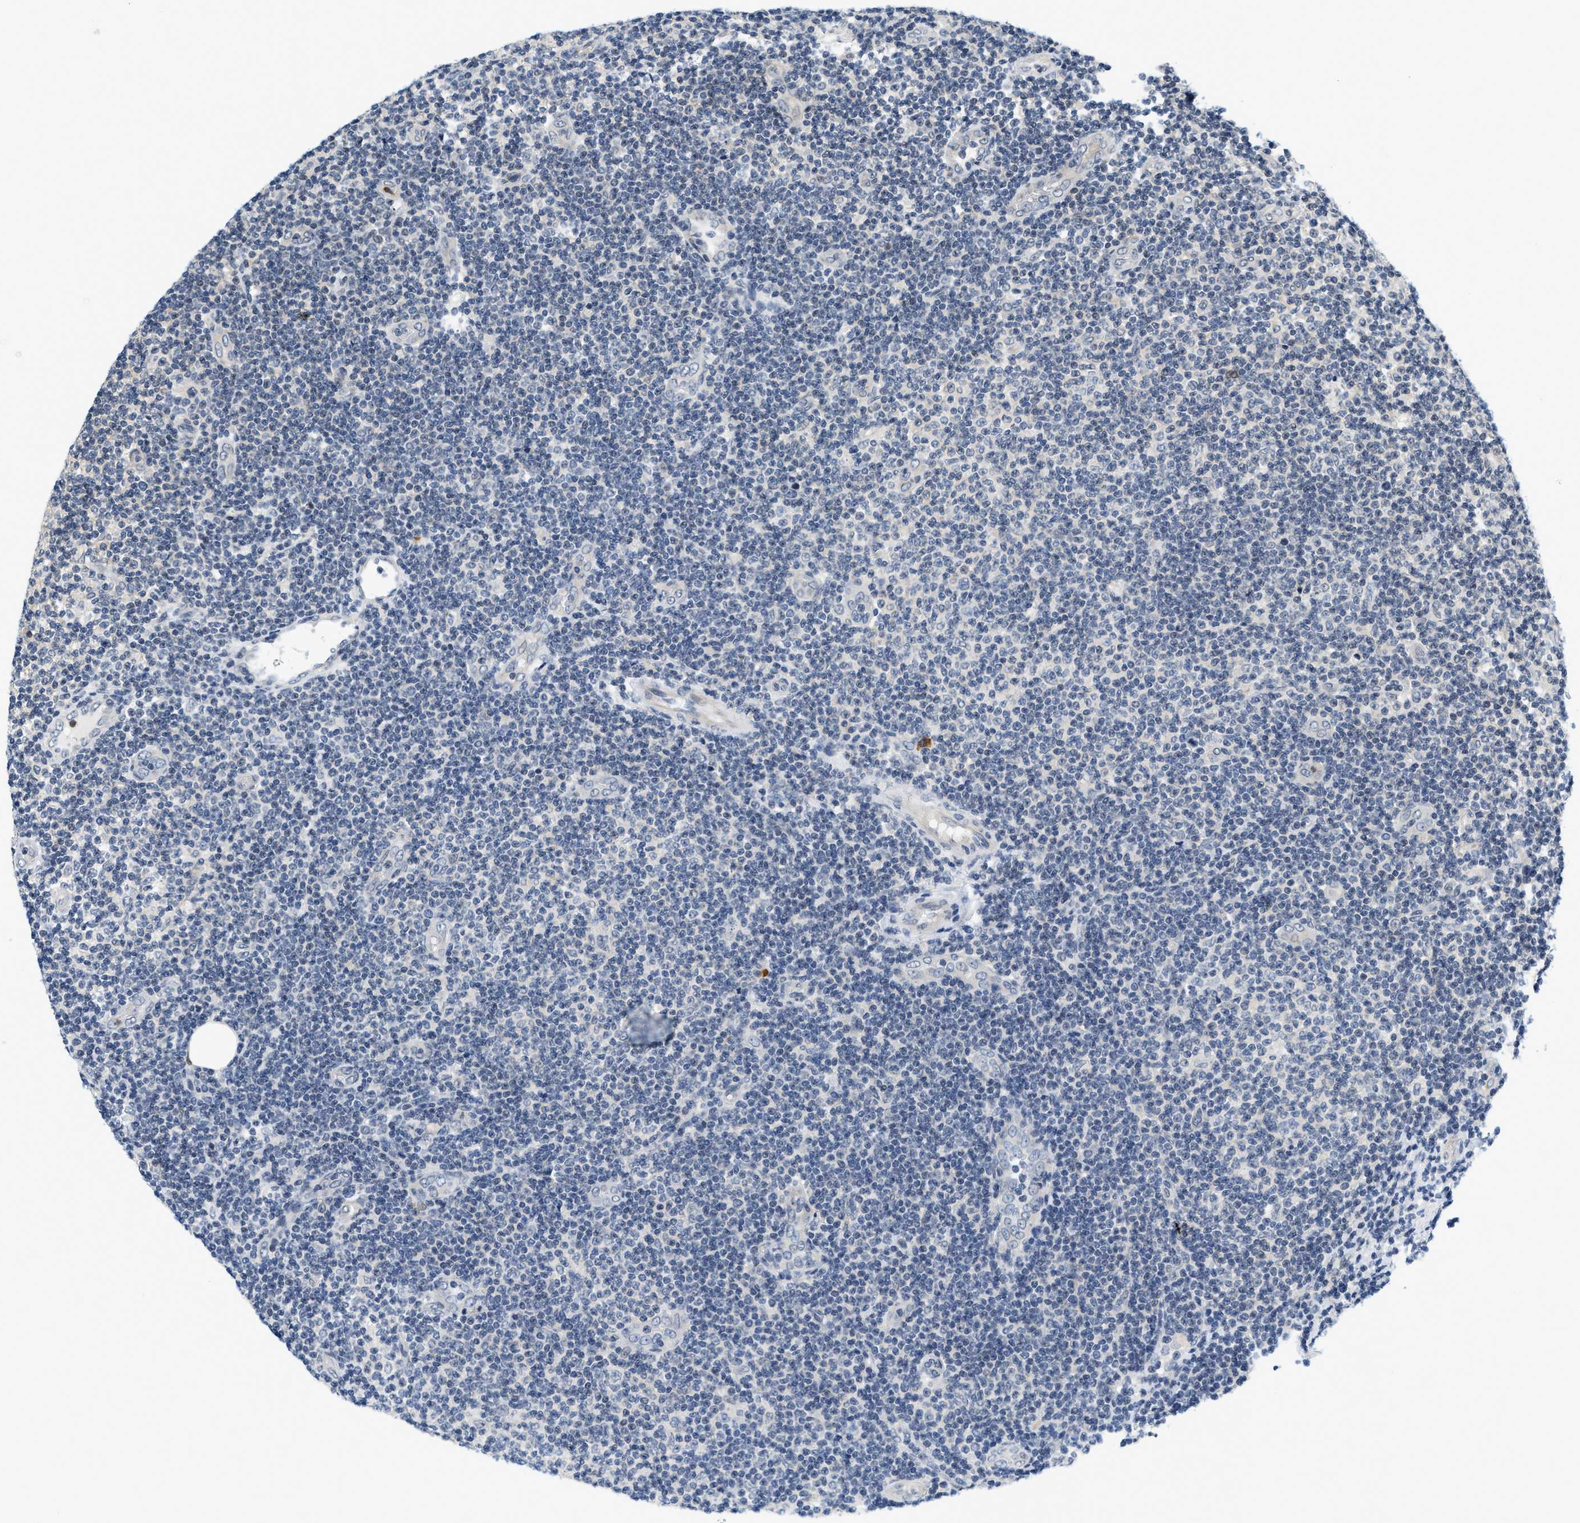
{"staining": {"intensity": "negative", "quantity": "none", "location": "none"}, "tissue": "lymphoma", "cell_type": "Tumor cells", "image_type": "cancer", "snomed": [{"axis": "morphology", "description": "Malignant lymphoma, non-Hodgkin's type, Low grade"}, {"axis": "topography", "description": "Lymph node"}], "caption": "High magnification brightfield microscopy of lymphoma stained with DAB (3,3'-diaminobenzidine) (brown) and counterstained with hematoxylin (blue): tumor cells show no significant staining.", "gene": "KMT2A", "patient": {"sex": "male", "age": 83}}